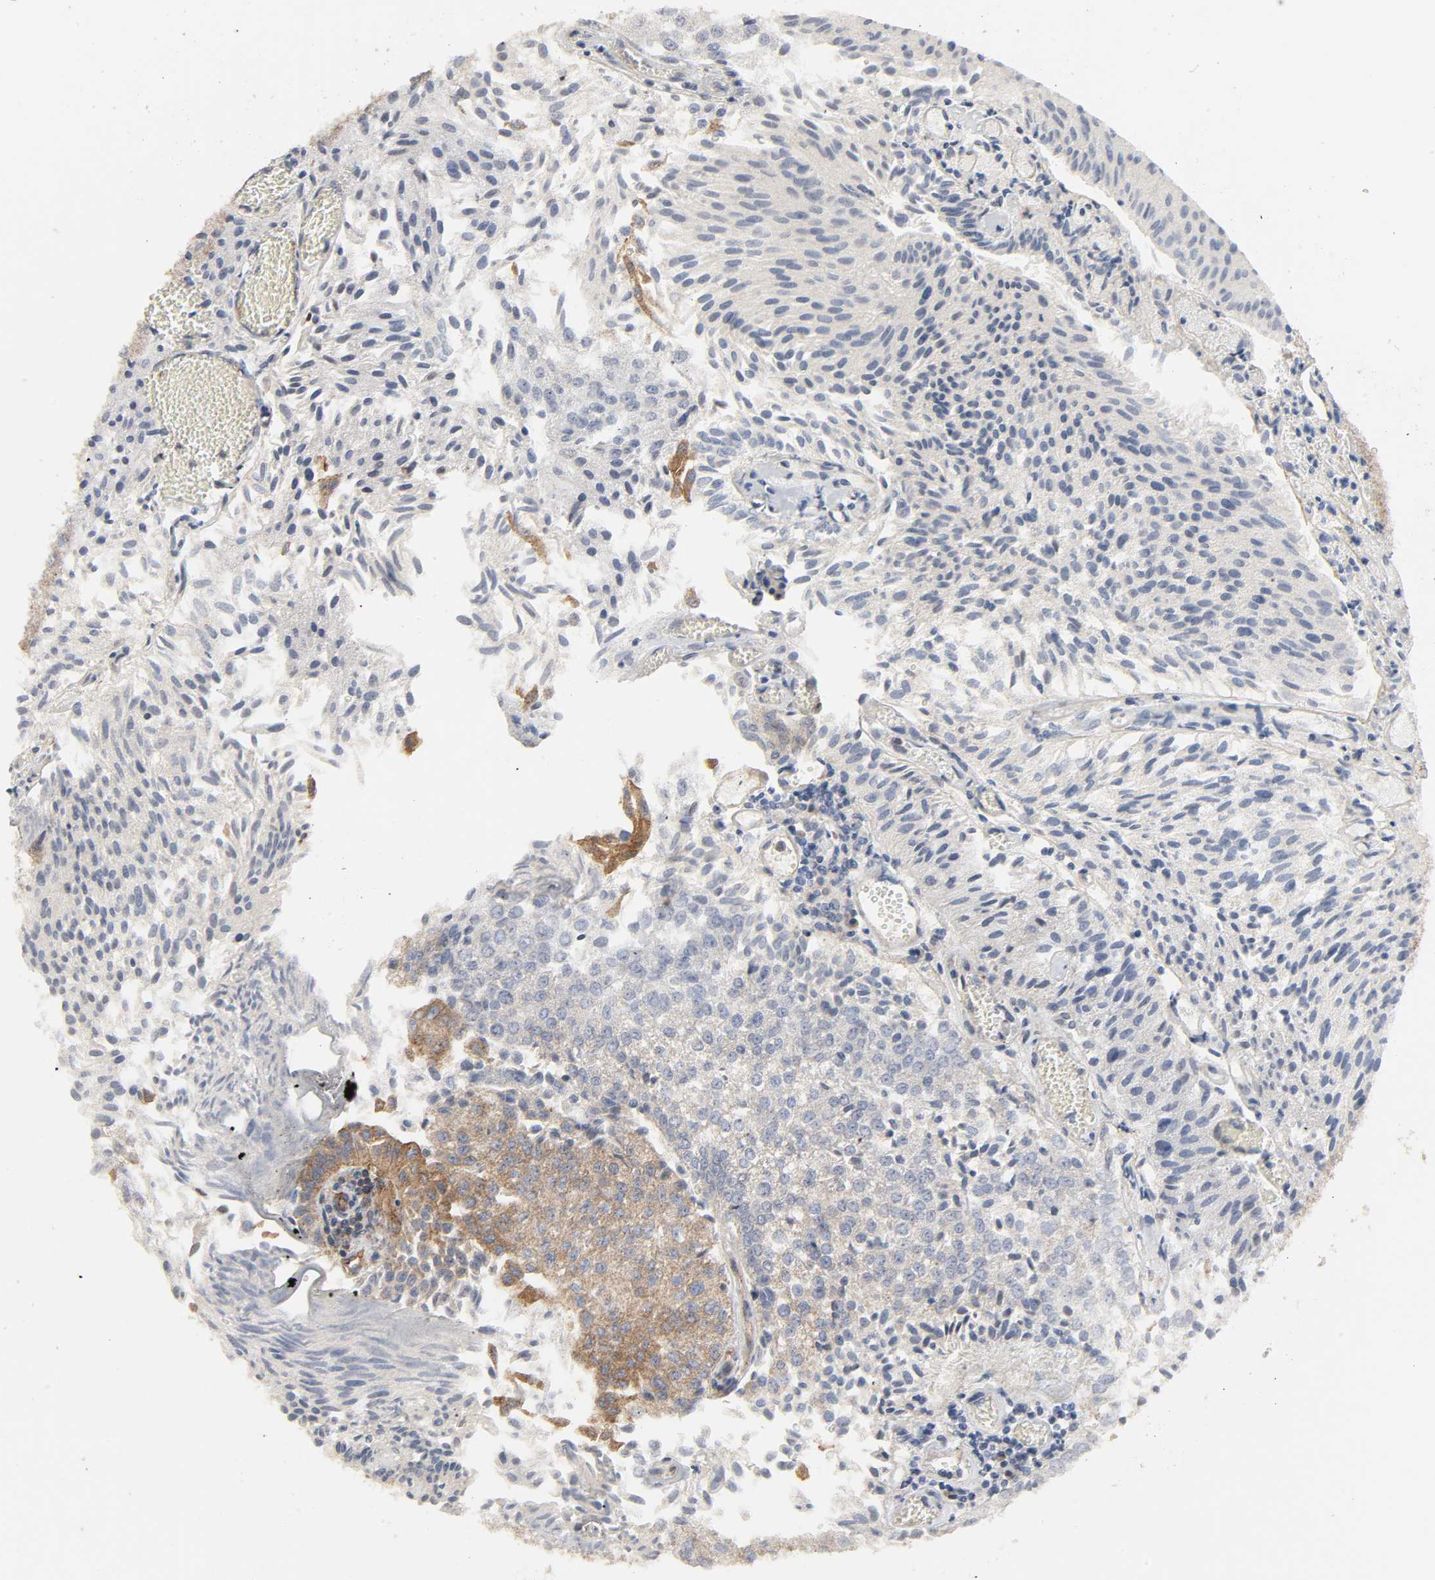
{"staining": {"intensity": "strong", "quantity": "<25%", "location": "cytoplasmic/membranous"}, "tissue": "urothelial cancer", "cell_type": "Tumor cells", "image_type": "cancer", "snomed": [{"axis": "morphology", "description": "Urothelial carcinoma, Low grade"}, {"axis": "topography", "description": "Urinary bladder"}], "caption": "Immunohistochemistry of urothelial cancer reveals medium levels of strong cytoplasmic/membranous expression in approximately <25% of tumor cells.", "gene": "SH3GLB1", "patient": {"sex": "male", "age": 86}}